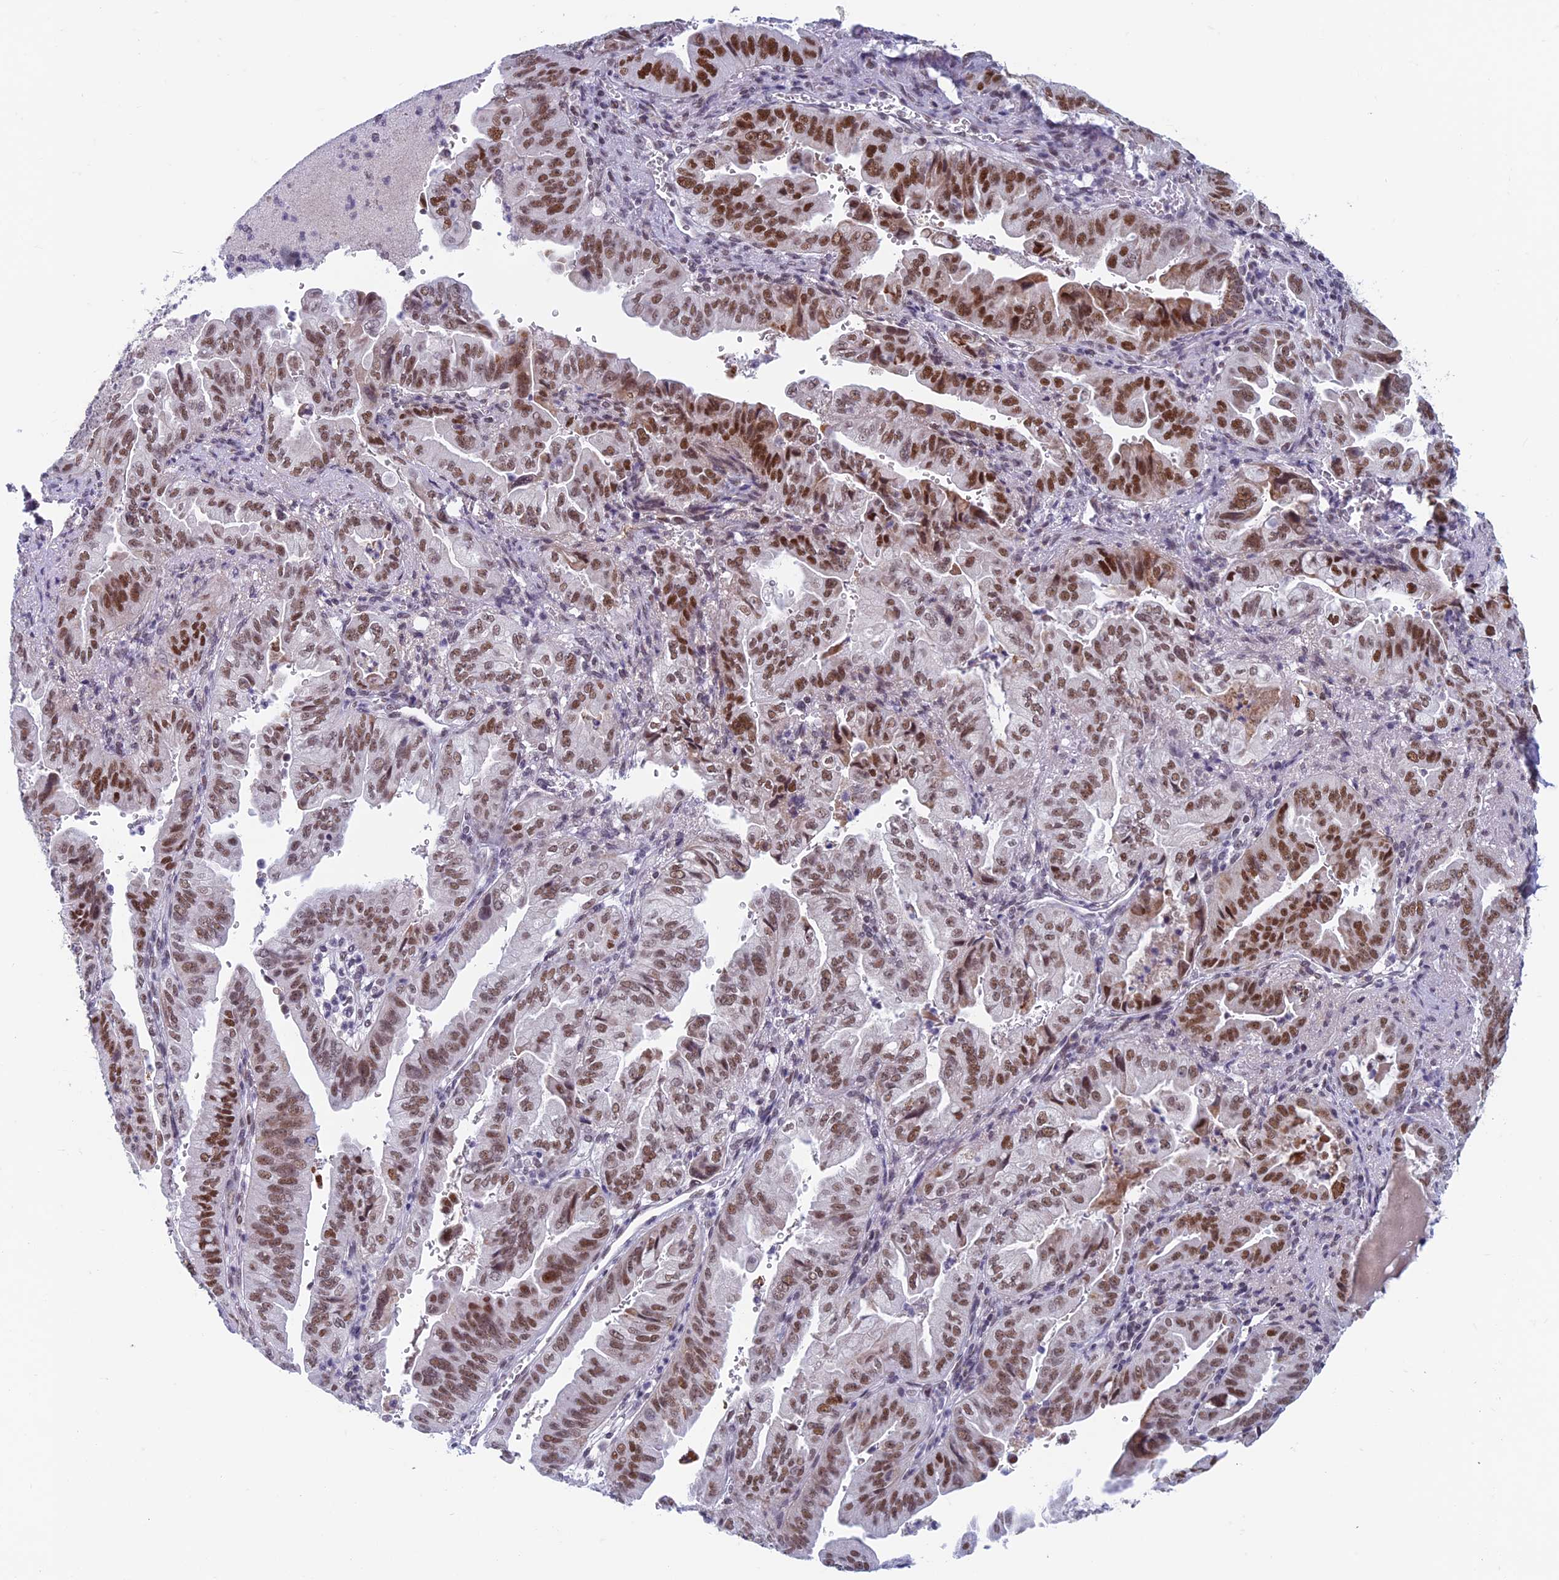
{"staining": {"intensity": "moderate", "quantity": ">75%", "location": "nuclear"}, "tissue": "pancreatic cancer", "cell_type": "Tumor cells", "image_type": "cancer", "snomed": [{"axis": "morphology", "description": "Adenocarcinoma, NOS"}, {"axis": "topography", "description": "Pancreas"}], "caption": "Pancreatic adenocarcinoma stained for a protein (brown) demonstrates moderate nuclear positive expression in approximately >75% of tumor cells.", "gene": "ASH2L", "patient": {"sex": "male", "age": 70}}